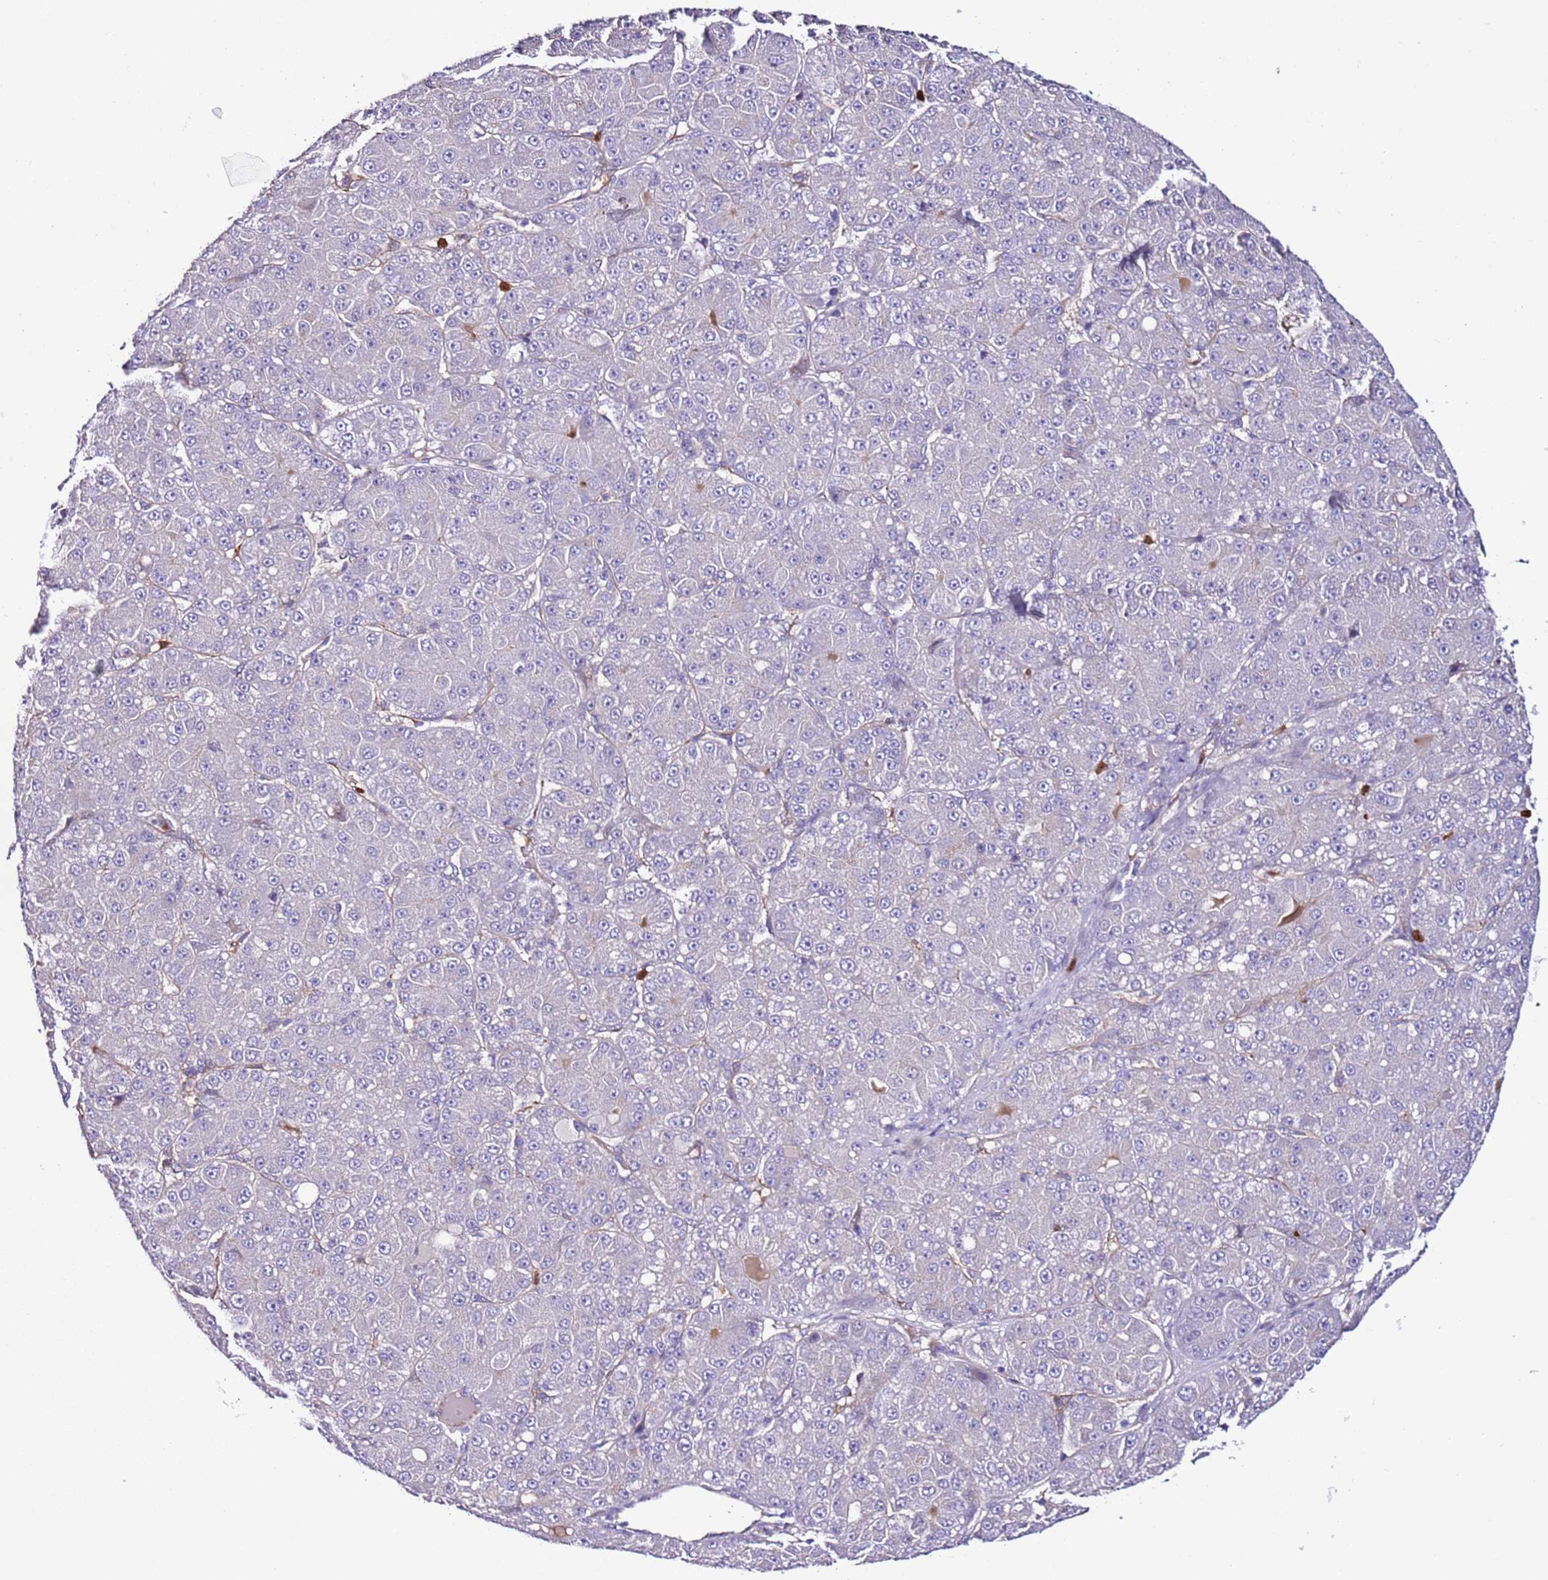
{"staining": {"intensity": "negative", "quantity": "none", "location": "none"}, "tissue": "liver cancer", "cell_type": "Tumor cells", "image_type": "cancer", "snomed": [{"axis": "morphology", "description": "Carcinoma, Hepatocellular, NOS"}, {"axis": "topography", "description": "Liver"}], "caption": "IHC of human liver cancer exhibits no positivity in tumor cells.", "gene": "FAM174C", "patient": {"sex": "male", "age": 67}}